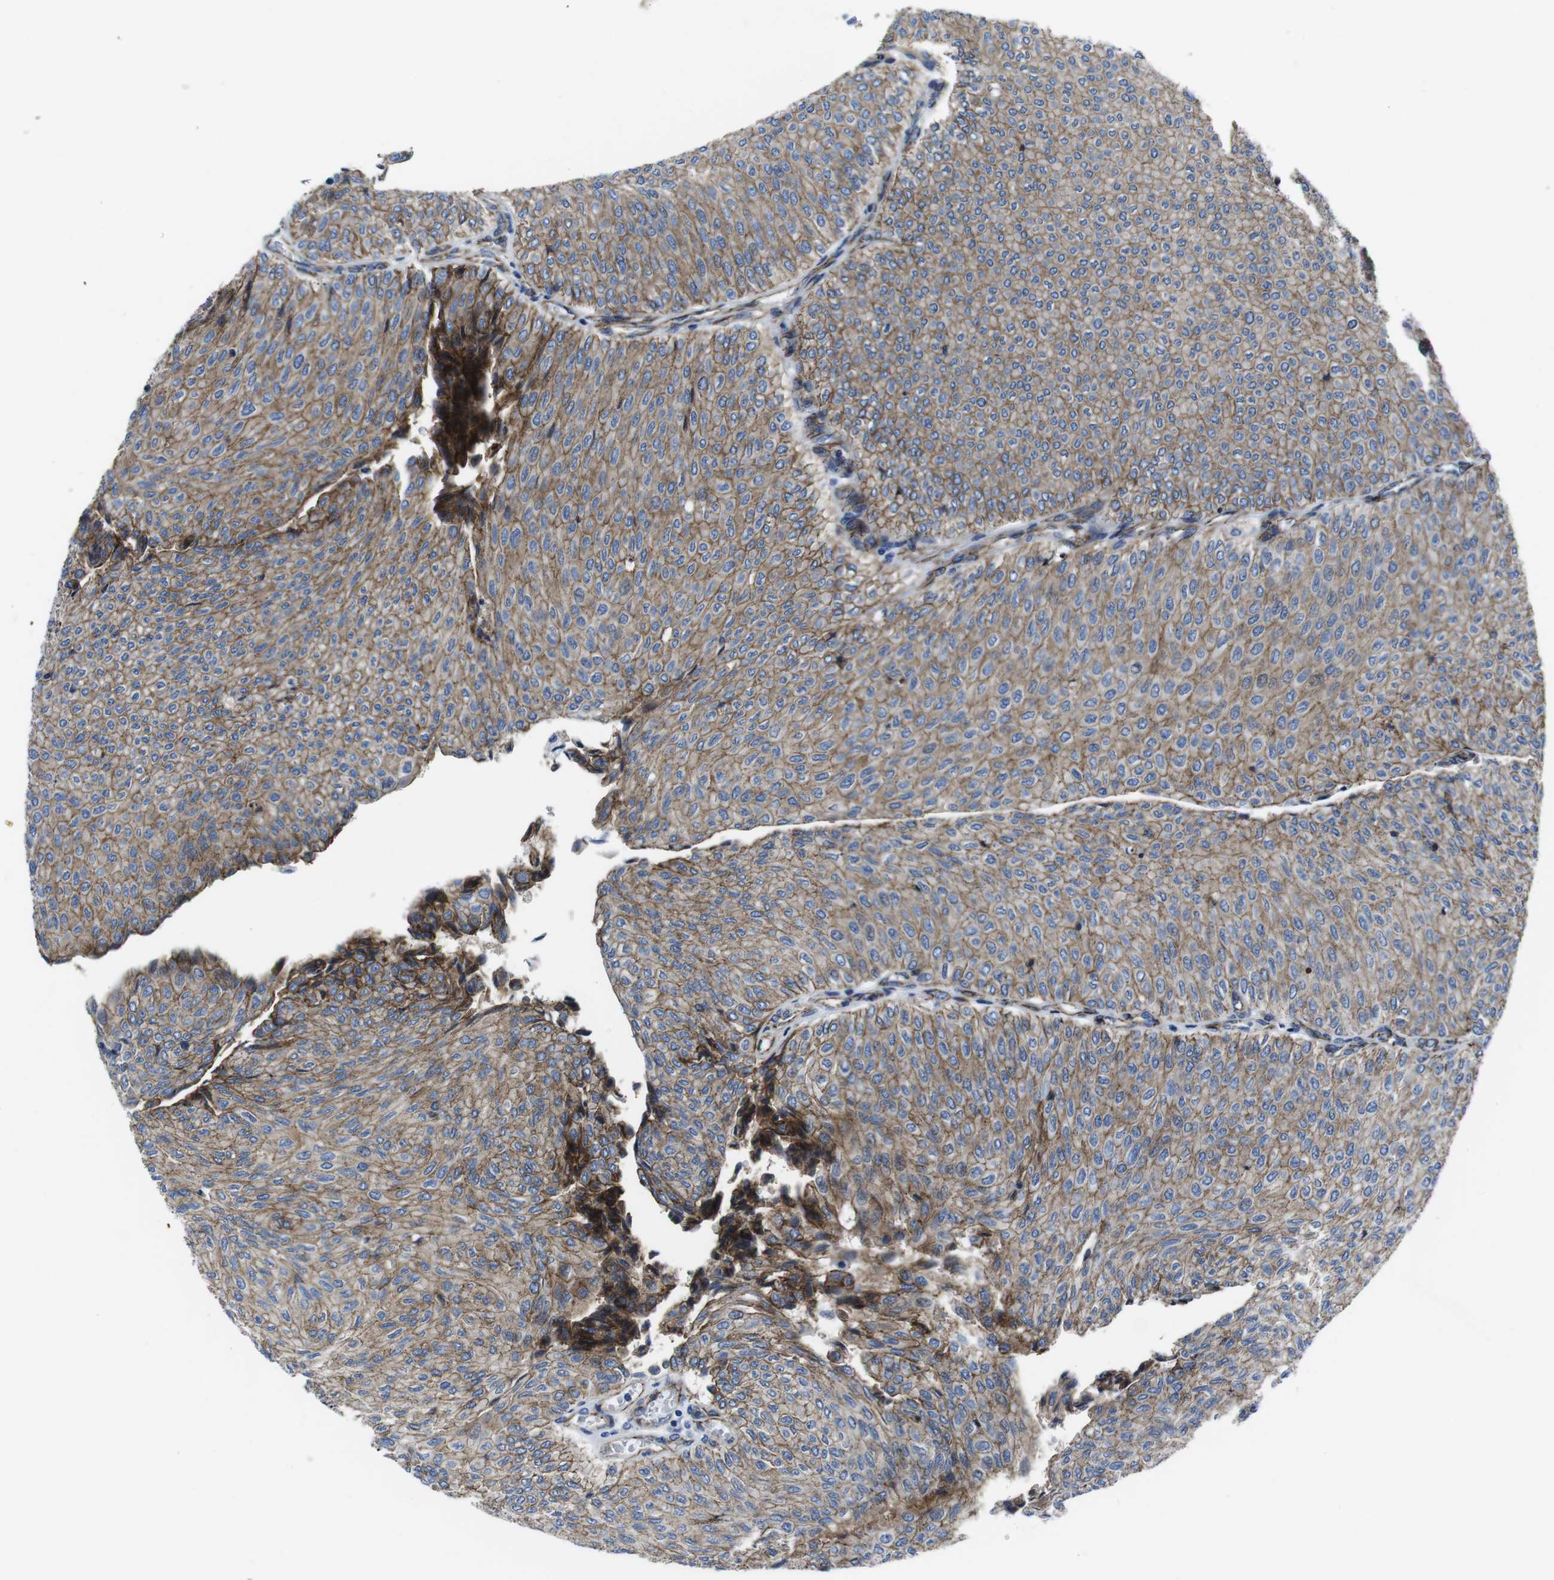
{"staining": {"intensity": "weak", "quantity": ">75%", "location": "cytoplasmic/membranous"}, "tissue": "urothelial cancer", "cell_type": "Tumor cells", "image_type": "cancer", "snomed": [{"axis": "morphology", "description": "Urothelial carcinoma, Low grade"}, {"axis": "topography", "description": "Urinary bladder"}], "caption": "Protein staining demonstrates weak cytoplasmic/membranous expression in approximately >75% of tumor cells in urothelial cancer.", "gene": "NUMB", "patient": {"sex": "male", "age": 78}}